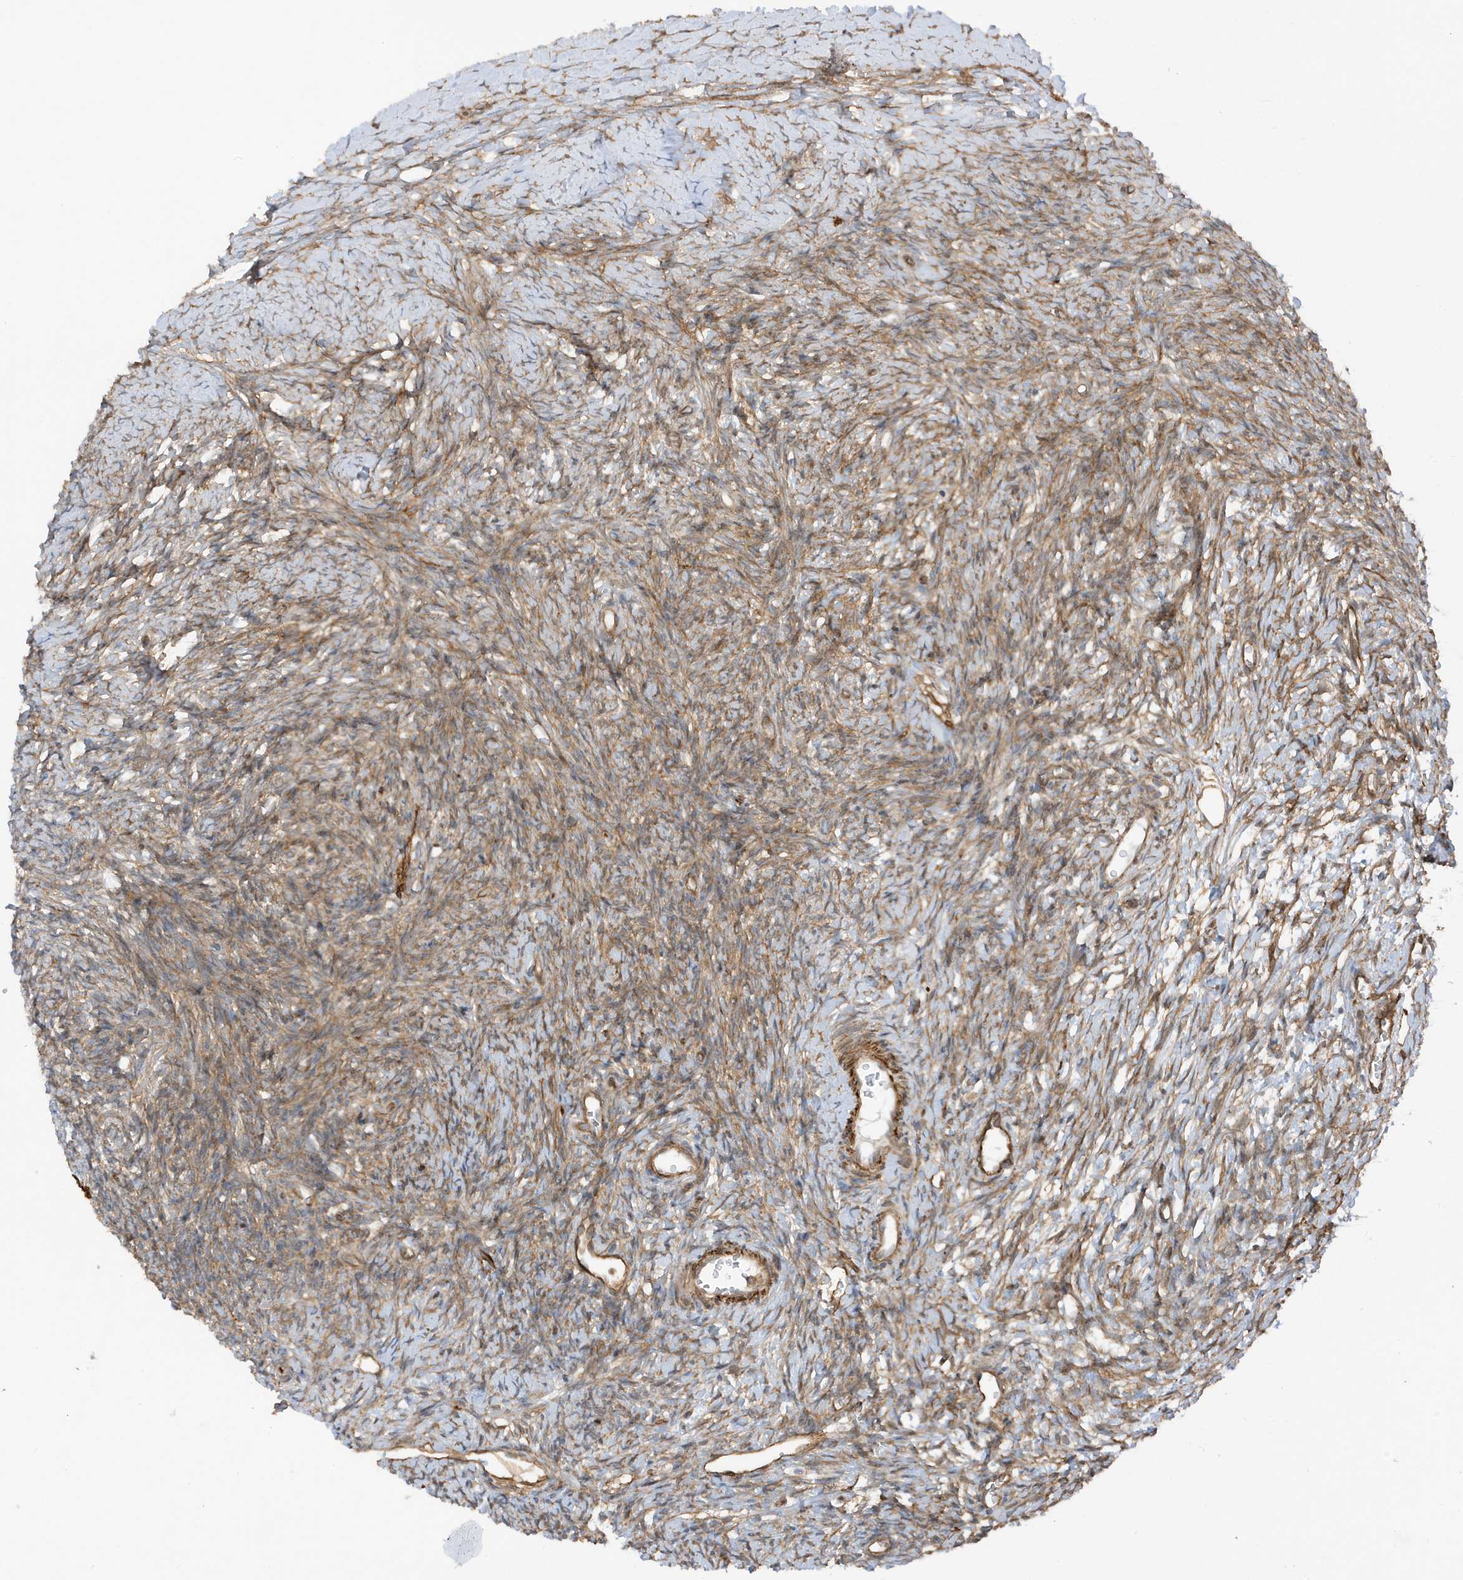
{"staining": {"intensity": "moderate", "quantity": ">75%", "location": "cytoplasmic/membranous"}, "tissue": "ovary", "cell_type": "Ovarian stroma cells", "image_type": "normal", "snomed": [{"axis": "morphology", "description": "Normal tissue, NOS"}, {"axis": "morphology", "description": "Developmental malformation"}, {"axis": "topography", "description": "Ovary"}], "caption": "Immunohistochemical staining of benign ovary displays >75% levels of moderate cytoplasmic/membranous protein staining in approximately >75% of ovarian stroma cells.", "gene": "CDC42EP3", "patient": {"sex": "female", "age": 39}}